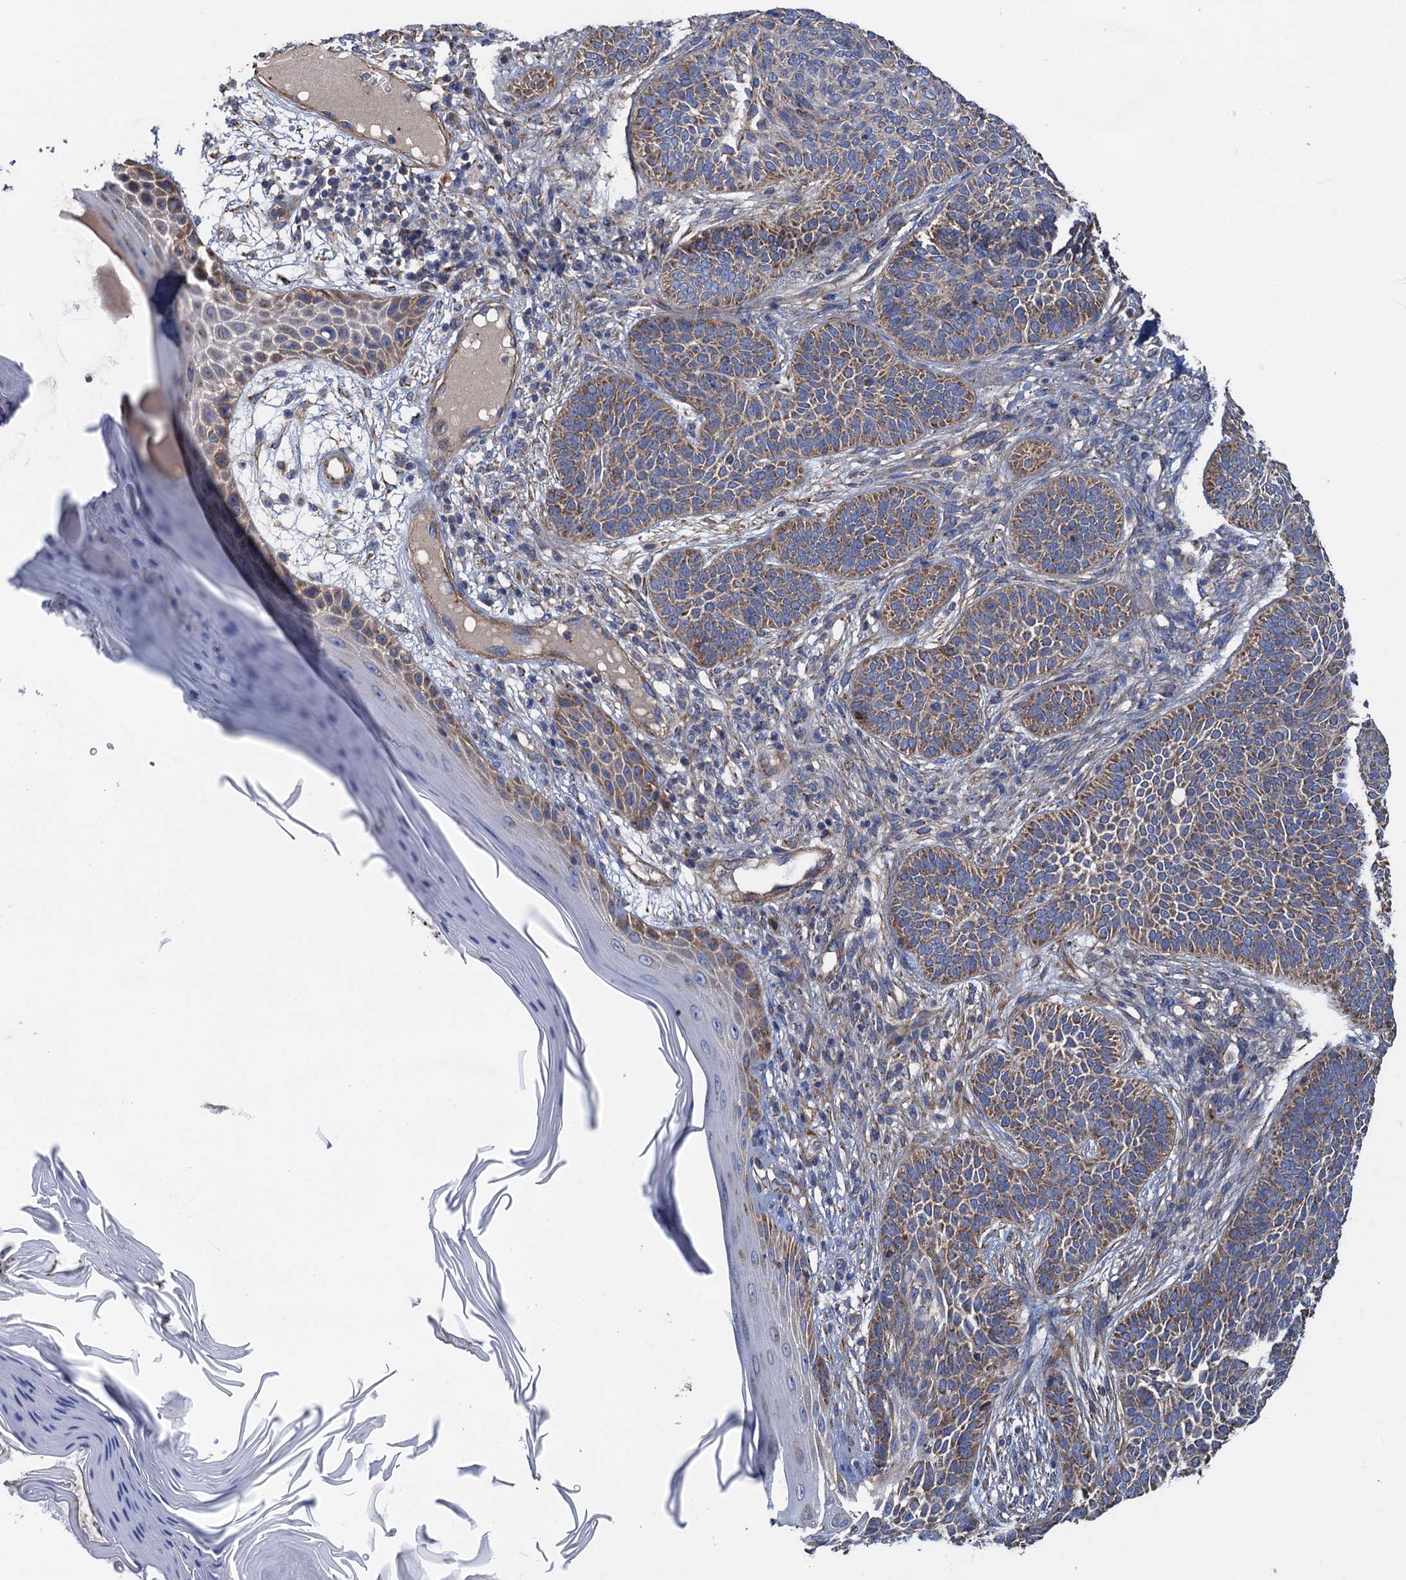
{"staining": {"intensity": "moderate", "quantity": "25%-75%", "location": "cytoplasmic/membranous"}, "tissue": "skin cancer", "cell_type": "Tumor cells", "image_type": "cancer", "snomed": [{"axis": "morphology", "description": "Basal cell carcinoma"}, {"axis": "topography", "description": "Skin"}], "caption": "This image demonstrates IHC staining of human skin cancer (basal cell carcinoma), with medium moderate cytoplasmic/membranous positivity in approximately 25%-75% of tumor cells.", "gene": "GCSH", "patient": {"sex": "male", "age": 85}}